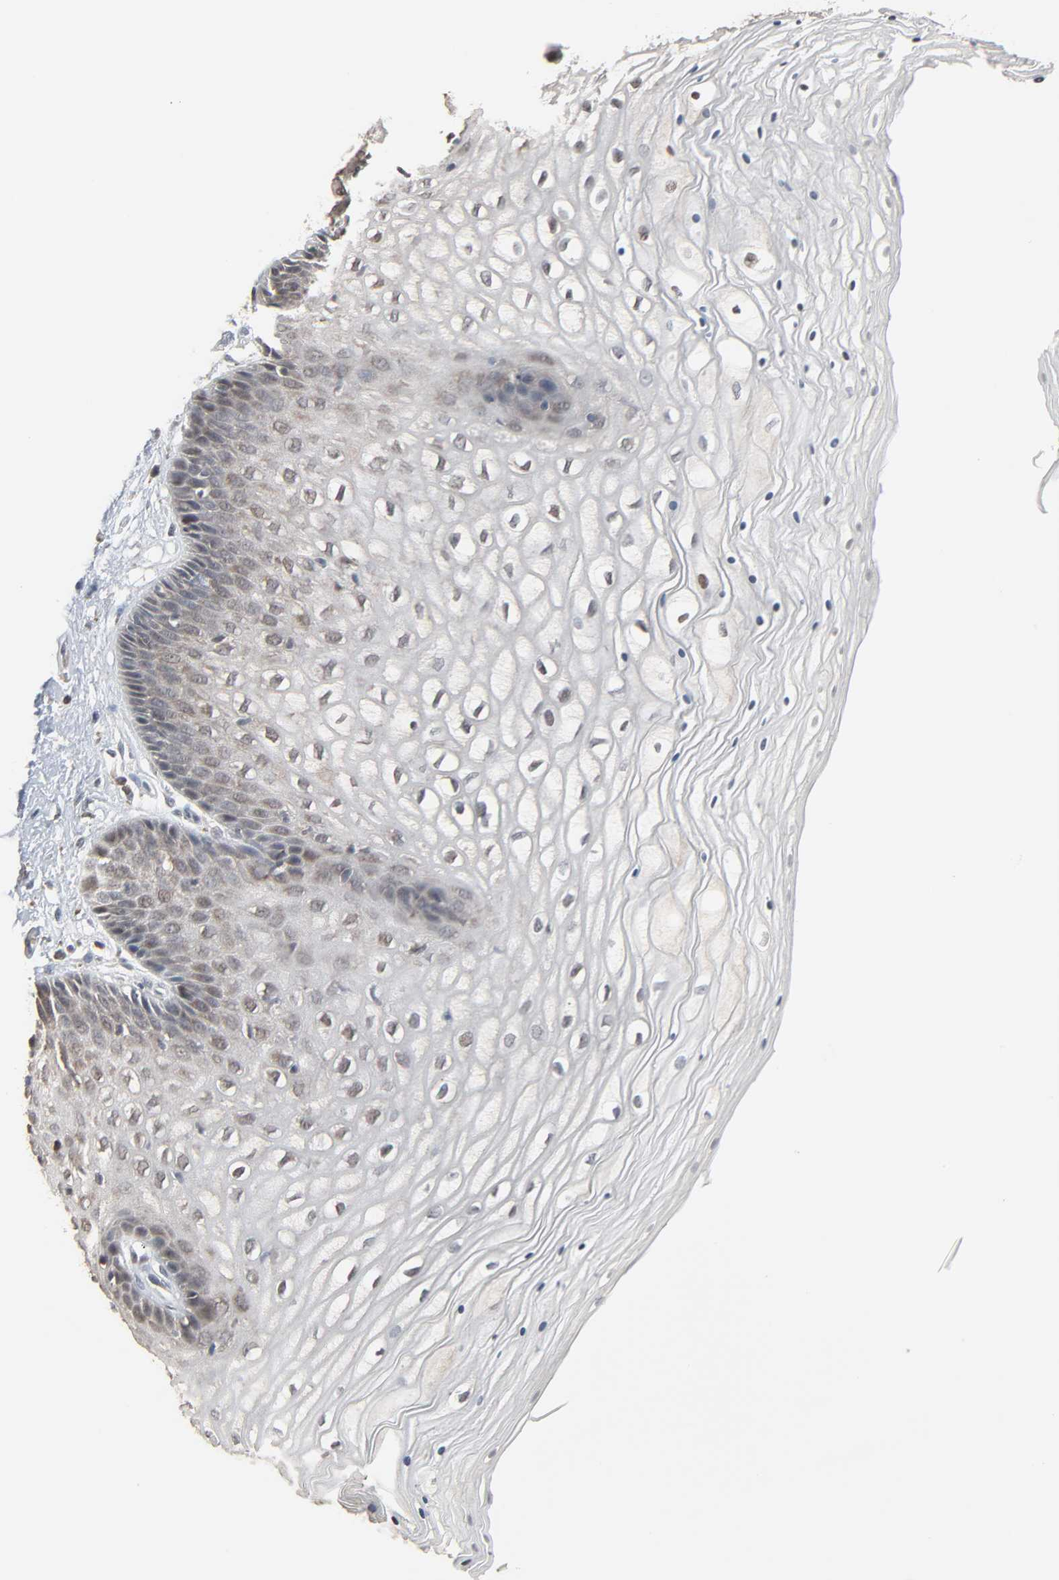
{"staining": {"intensity": "weak", "quantity": "<25%", "location": "cytoplasmic/membranous"}, "tissue": "vagina", "cell_type": "Squamous epithelial cells", "image_type": "normal", "snomed": [{"axis": "morphology", "description": "Normal tissue, NOS"}, {"axis": "topography", "description": "Vagina"}], "caption": "Immunohistochemistry (IHC) image of unremarkable vagina: human vagina stained with DAB exhibits no significant protein staining in squamous epithelial cells.", "gene": "DOCK8", "patient": {"sex": "female", "age": 34}}